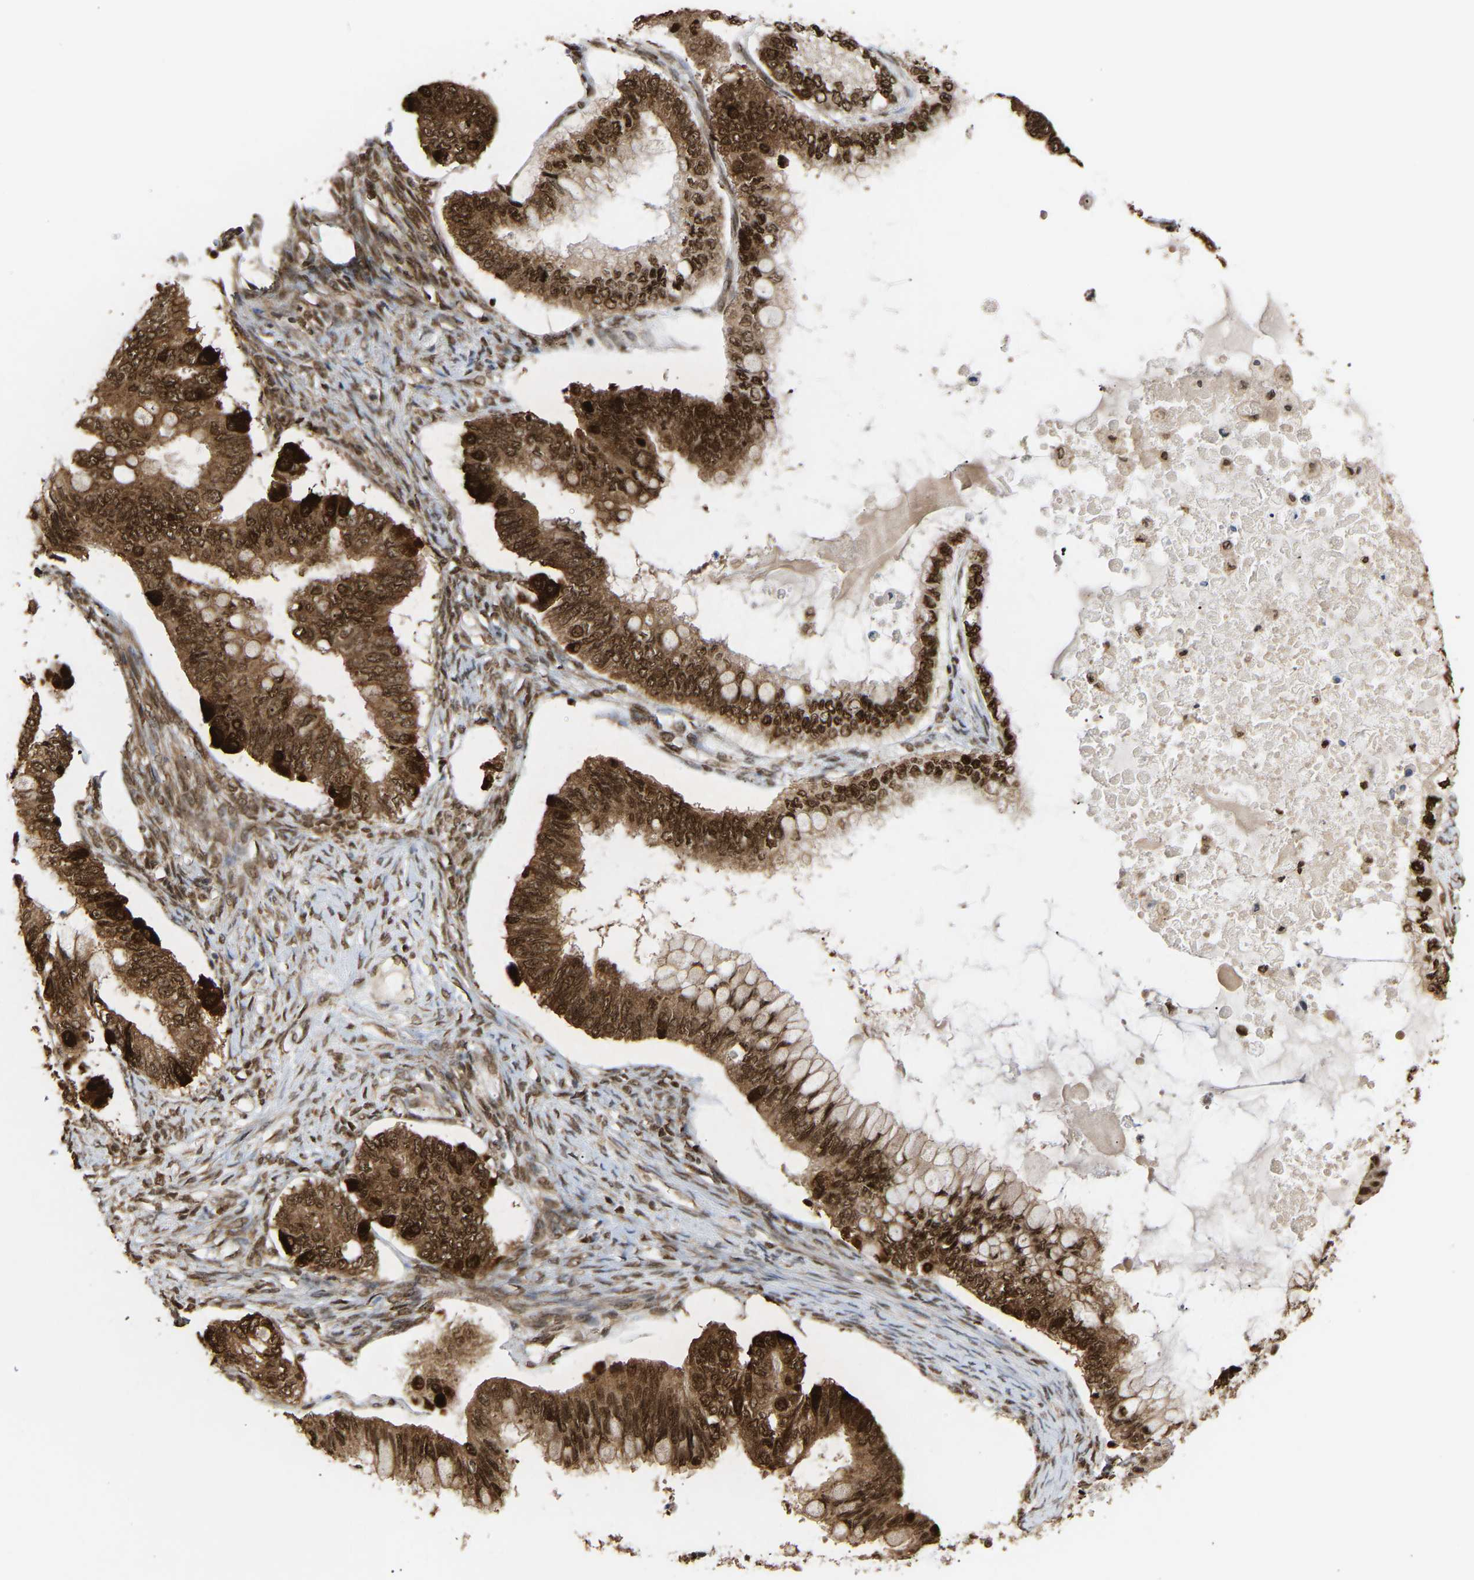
{"staining": {"intensity": "strong", "quantity": ">75%", "location": "cytoplasmic/membranous,nuclear"}, "tissue": "ovarian cancer", "cell_type": "Tumor cells", "image_type": "cancer", "snomed": [{"axis": "morphology", "description": "Cystadenocarcinoma, mucinous, NOS"}, {"axis": "topography", "description": "Ovary"}], "caption": "Immunohistochemical staining of ovarian cancer displays high levels of strong cytoplasmic/membranous and nuclear expression in about >75% of tumor cells. (DAB = brown stain, brightfield microscopy at high magnification).", "gene": "ALYREF", "patient": {"sex": "female", "age": 80}}